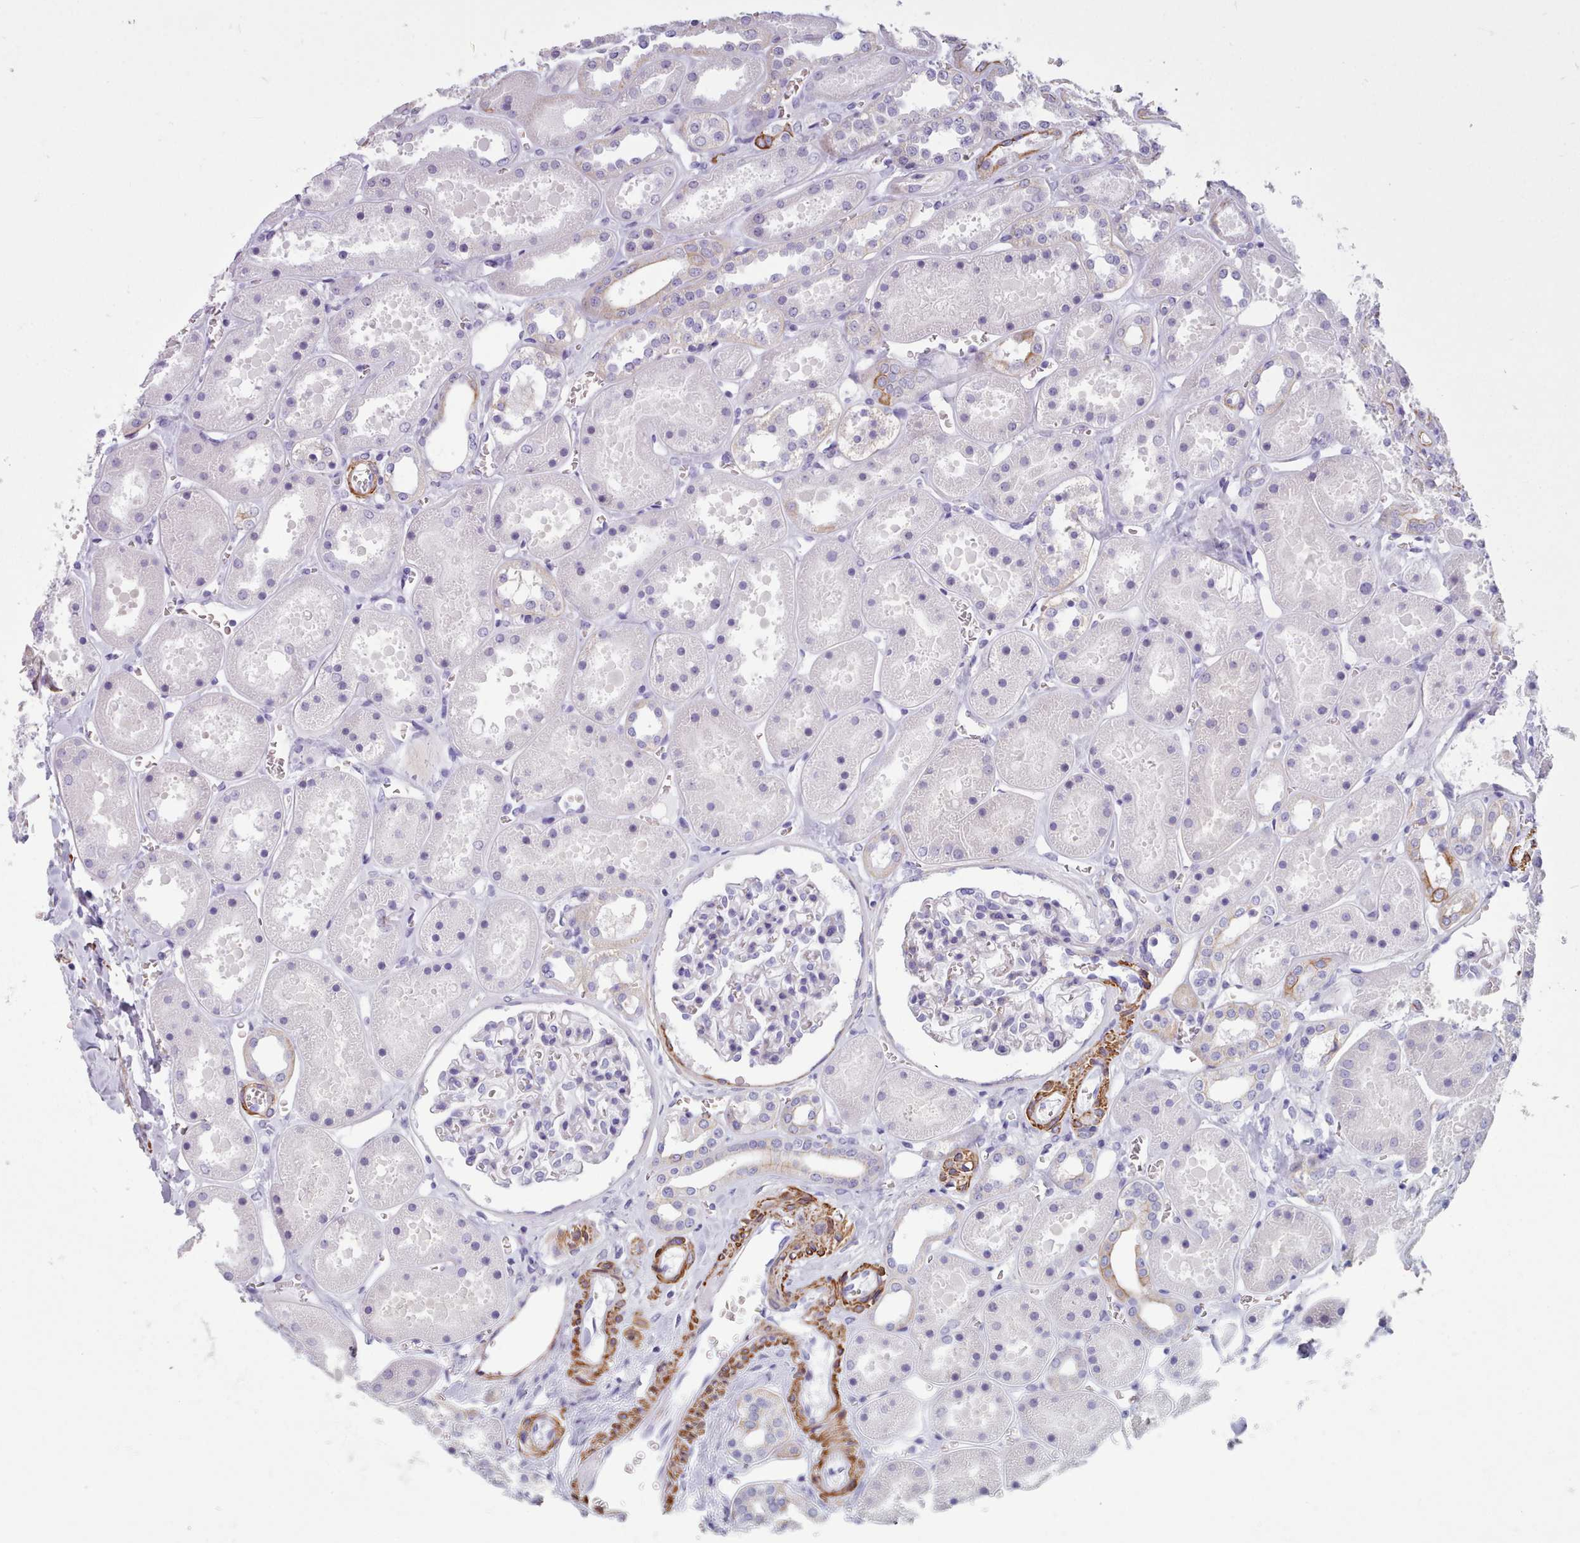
{"staining": {"intensity": "negative", "quantity": "none", "location": "none"}, "tissue": "kidney", "cell_type": "Cells in glomeruli", "image_type": "normal", "snomed": [{"axis": "morphology", "description": "Normal tissue, NOS"}, {"axis": "topography", "description": "Kidney"}], "caption": "This is an immunohistochemistry (IHC) image of normal kidney. There is no staining in cells in glomeruli.", "gene": "FPGS", "patient": {"sex": "female", "age": 41}}